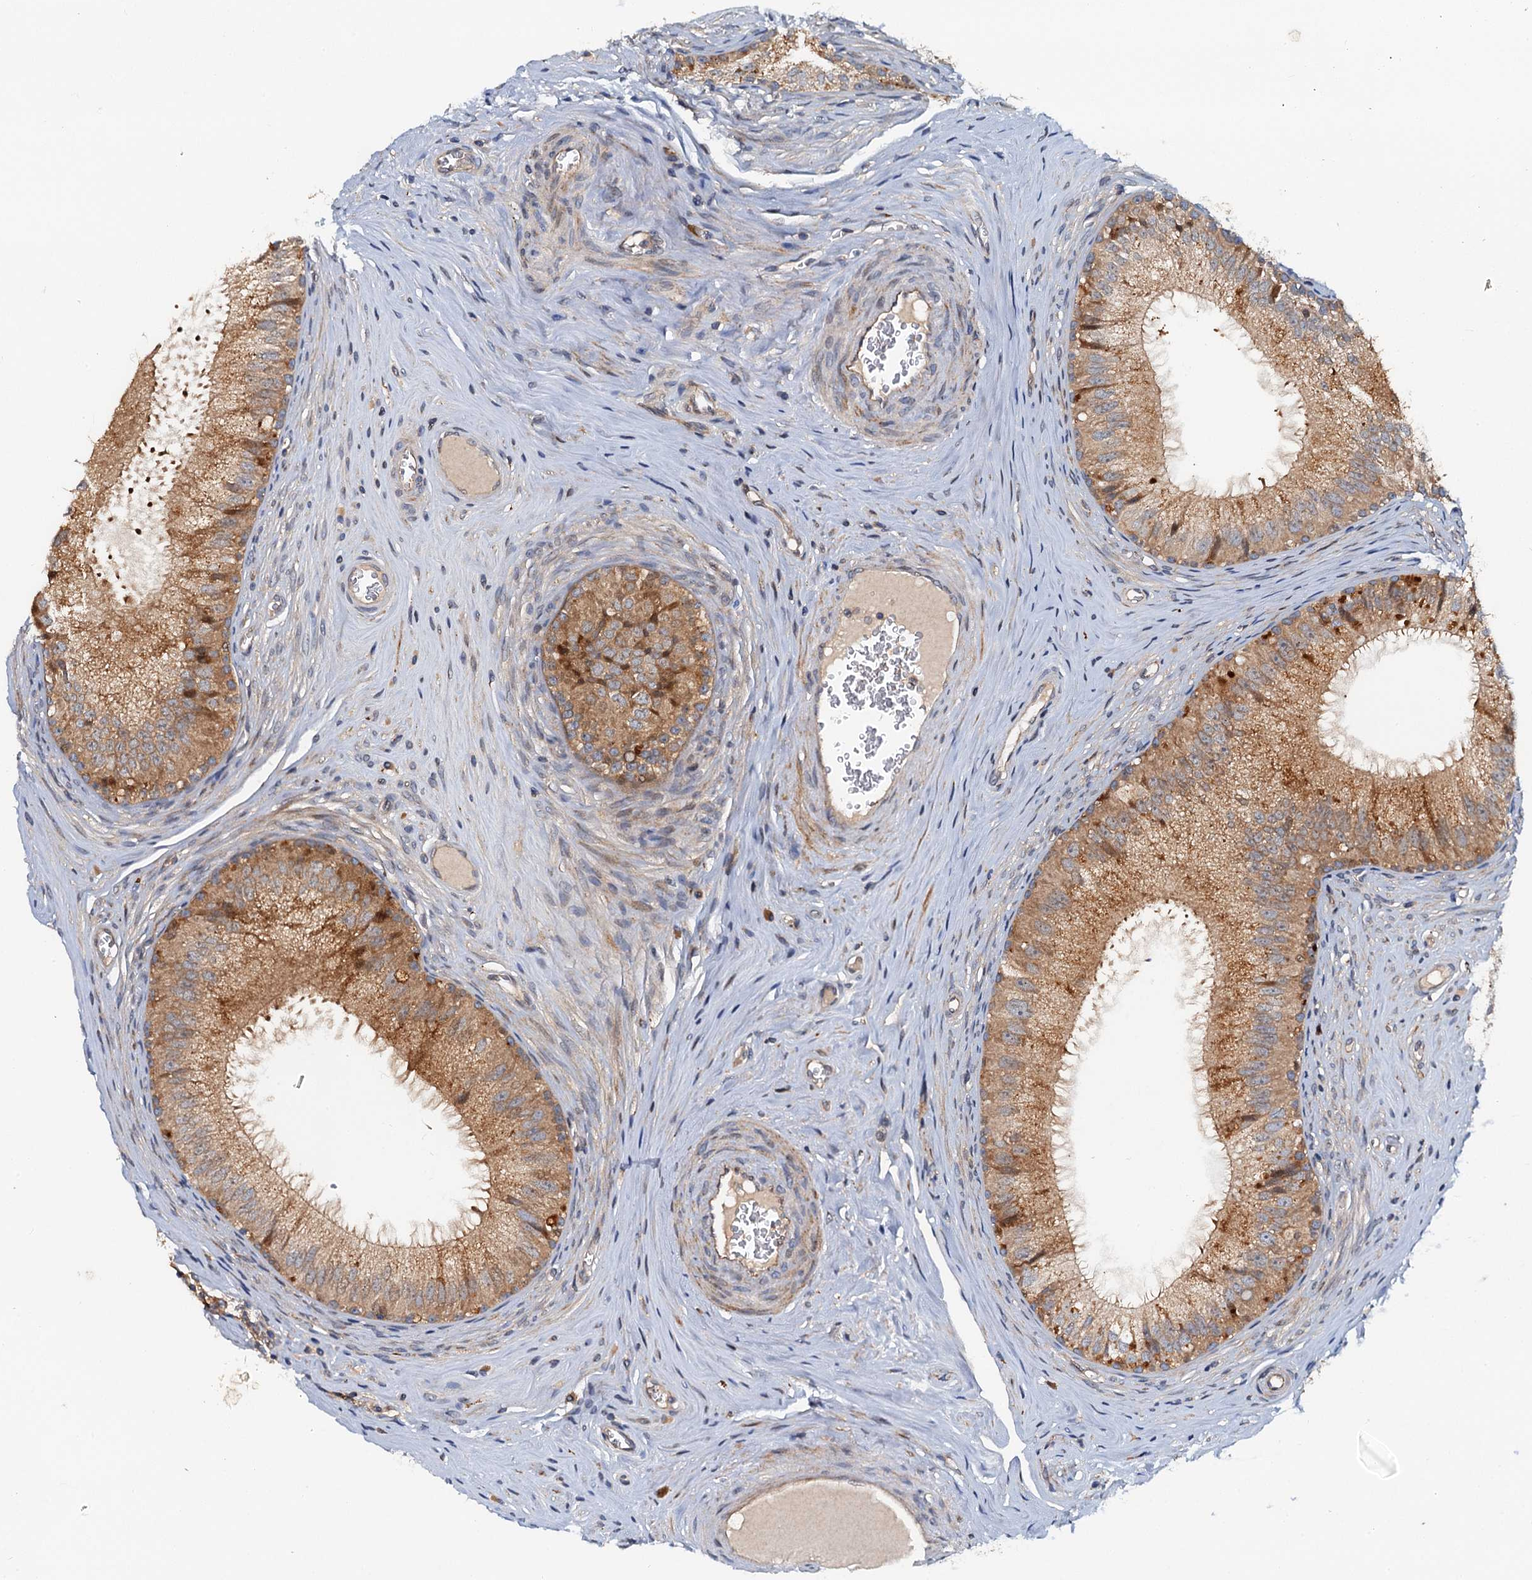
{"staining": {"intensity": "moderate", "quantity": ">75%", "location": "cytoplasmic/membranous"}, "tissue": "epididymis", "cell_type": "Glandular cells", "image_type": "normal", "snomed": [{"axis": "morphology", "description": "Normal tissue, NOS"}, {"axis": "topography", "description": "Epididymis"}], "caption": "Human epididymis stained with a brown dye shows moderate cytoplasmic/membranous positive expression in approximately >75% of glandular cells.", "gene": "EFL1", "patient": {"sex": "male", "age": 46}}